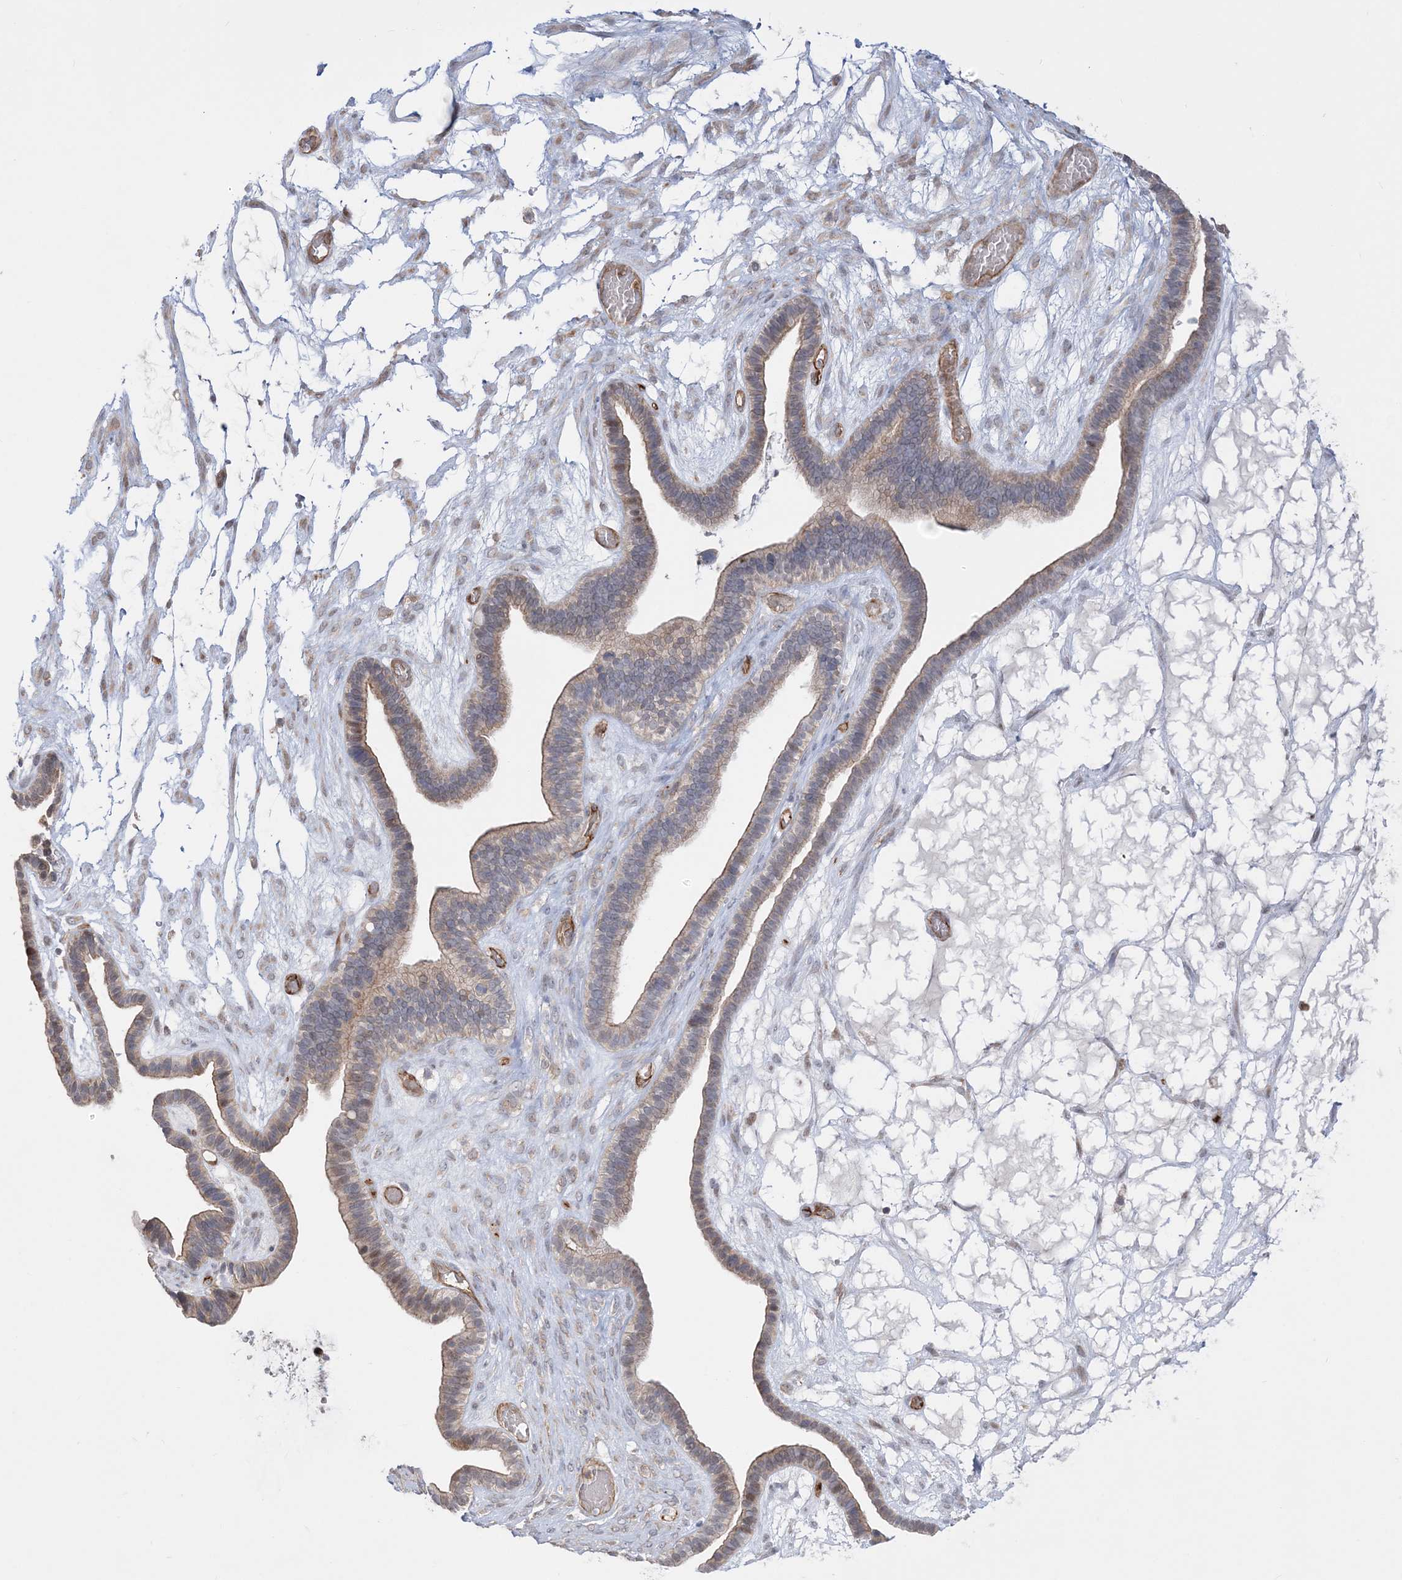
{"staining": {"intensity": "weak", "quantity": ">75%", "location": "cytoplasmic/membranous"}, "tissue": "ovarian cancer", "cell_type": "Tumor cells", "image_type": "cancer", "snomed": [{"axis": "morphology", "description": "Cystadenocarcinoma, serous, NOS"}, {"axis": "topography", "description": "Ovary"}], "caption": "There is low levels of weak cytoplasmic/membranous staining in tumor cells of ovarian cancer (serous cystadenocarcinoma), as demonstrated by immunohistochemical staining (brown color).", "gene": "FARSB", "patient": {"sex": "female", "age": 56}}